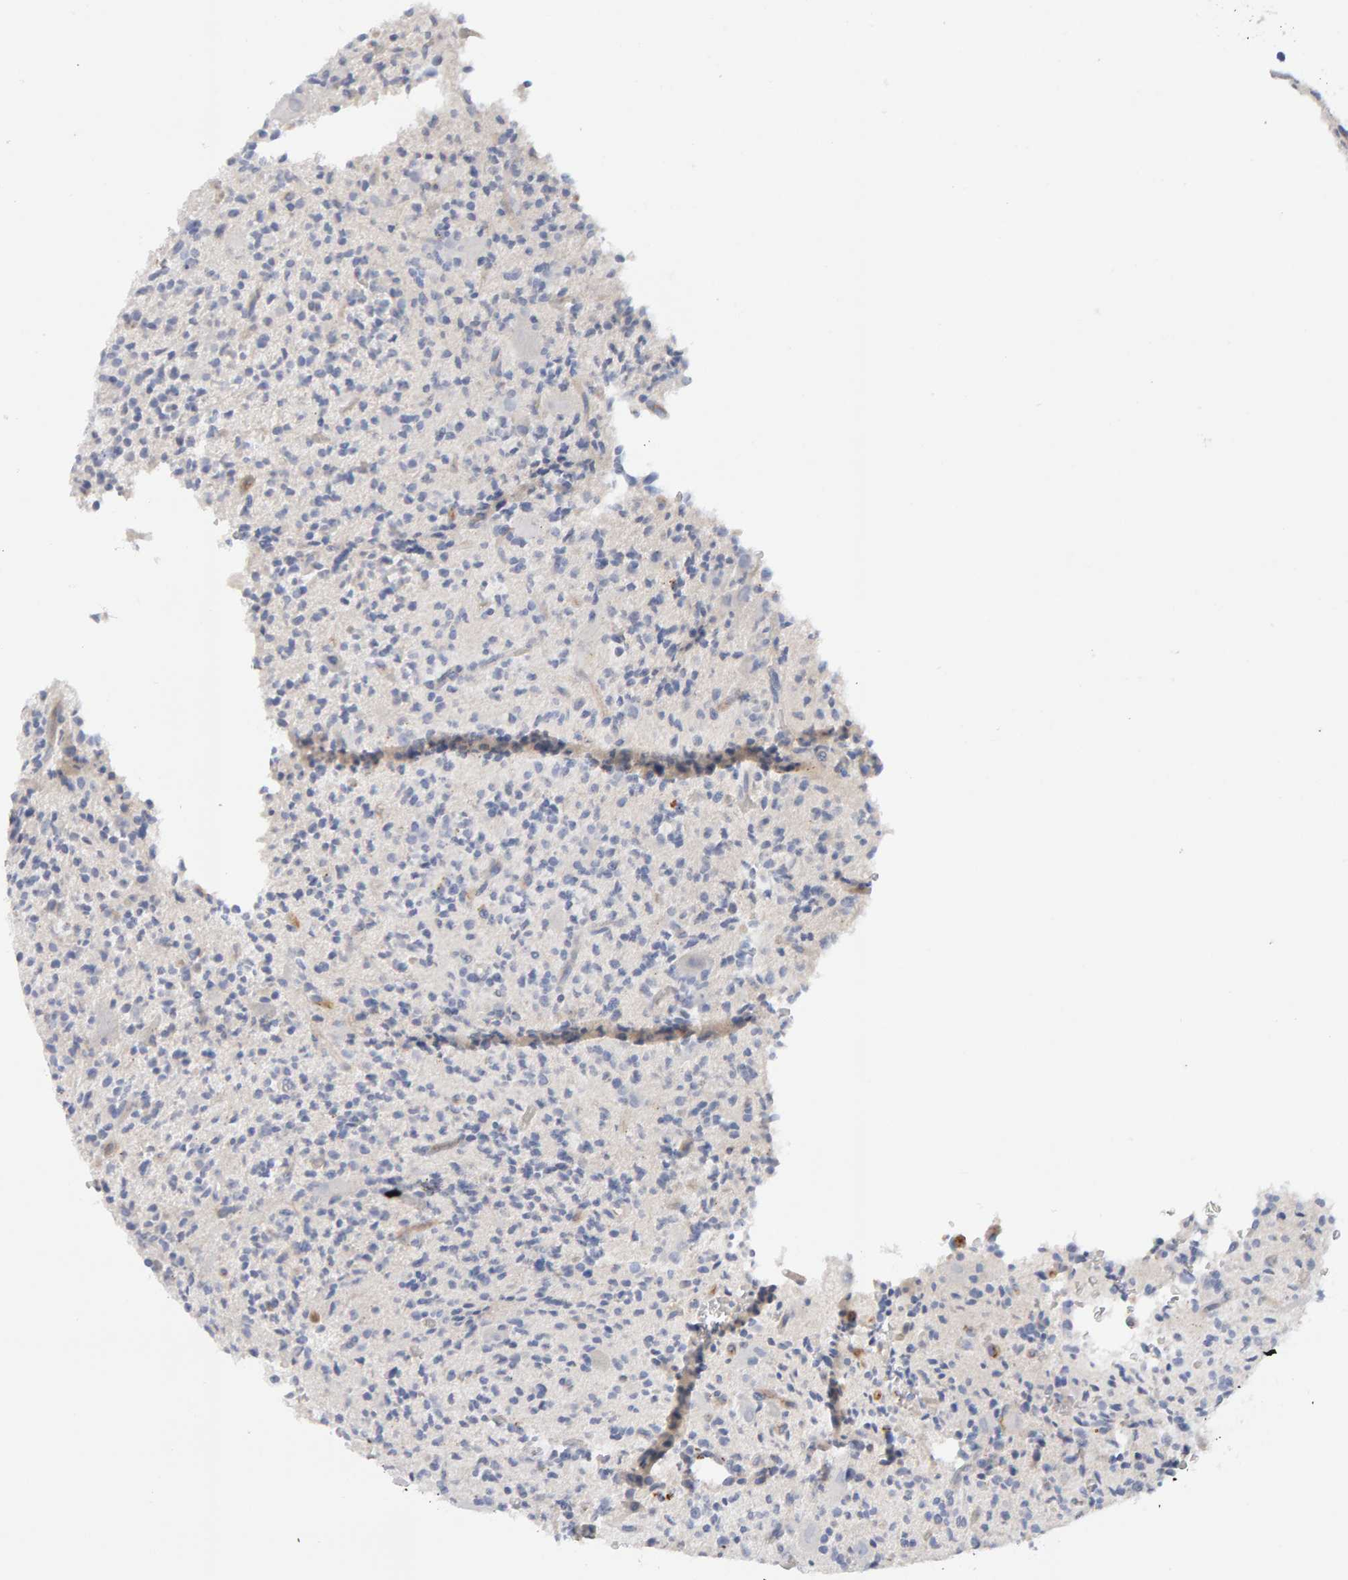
{"staining": {"intensity": "negative", "quantity": "none", "location": "none"}, "tissue": "glioma", "cell_type": "Tumor cells", "image_type": "cancer", "snomed": [{"axis": "morphology", "description": "Glioma, malignant, High grade"}, {"axis": "topography", "description": "Brain"}], "caption": "Tumor cells are negative for protein expression in human glioma.", "gene": "METRNL", "patient": {"sex": "male", "age": 34}}